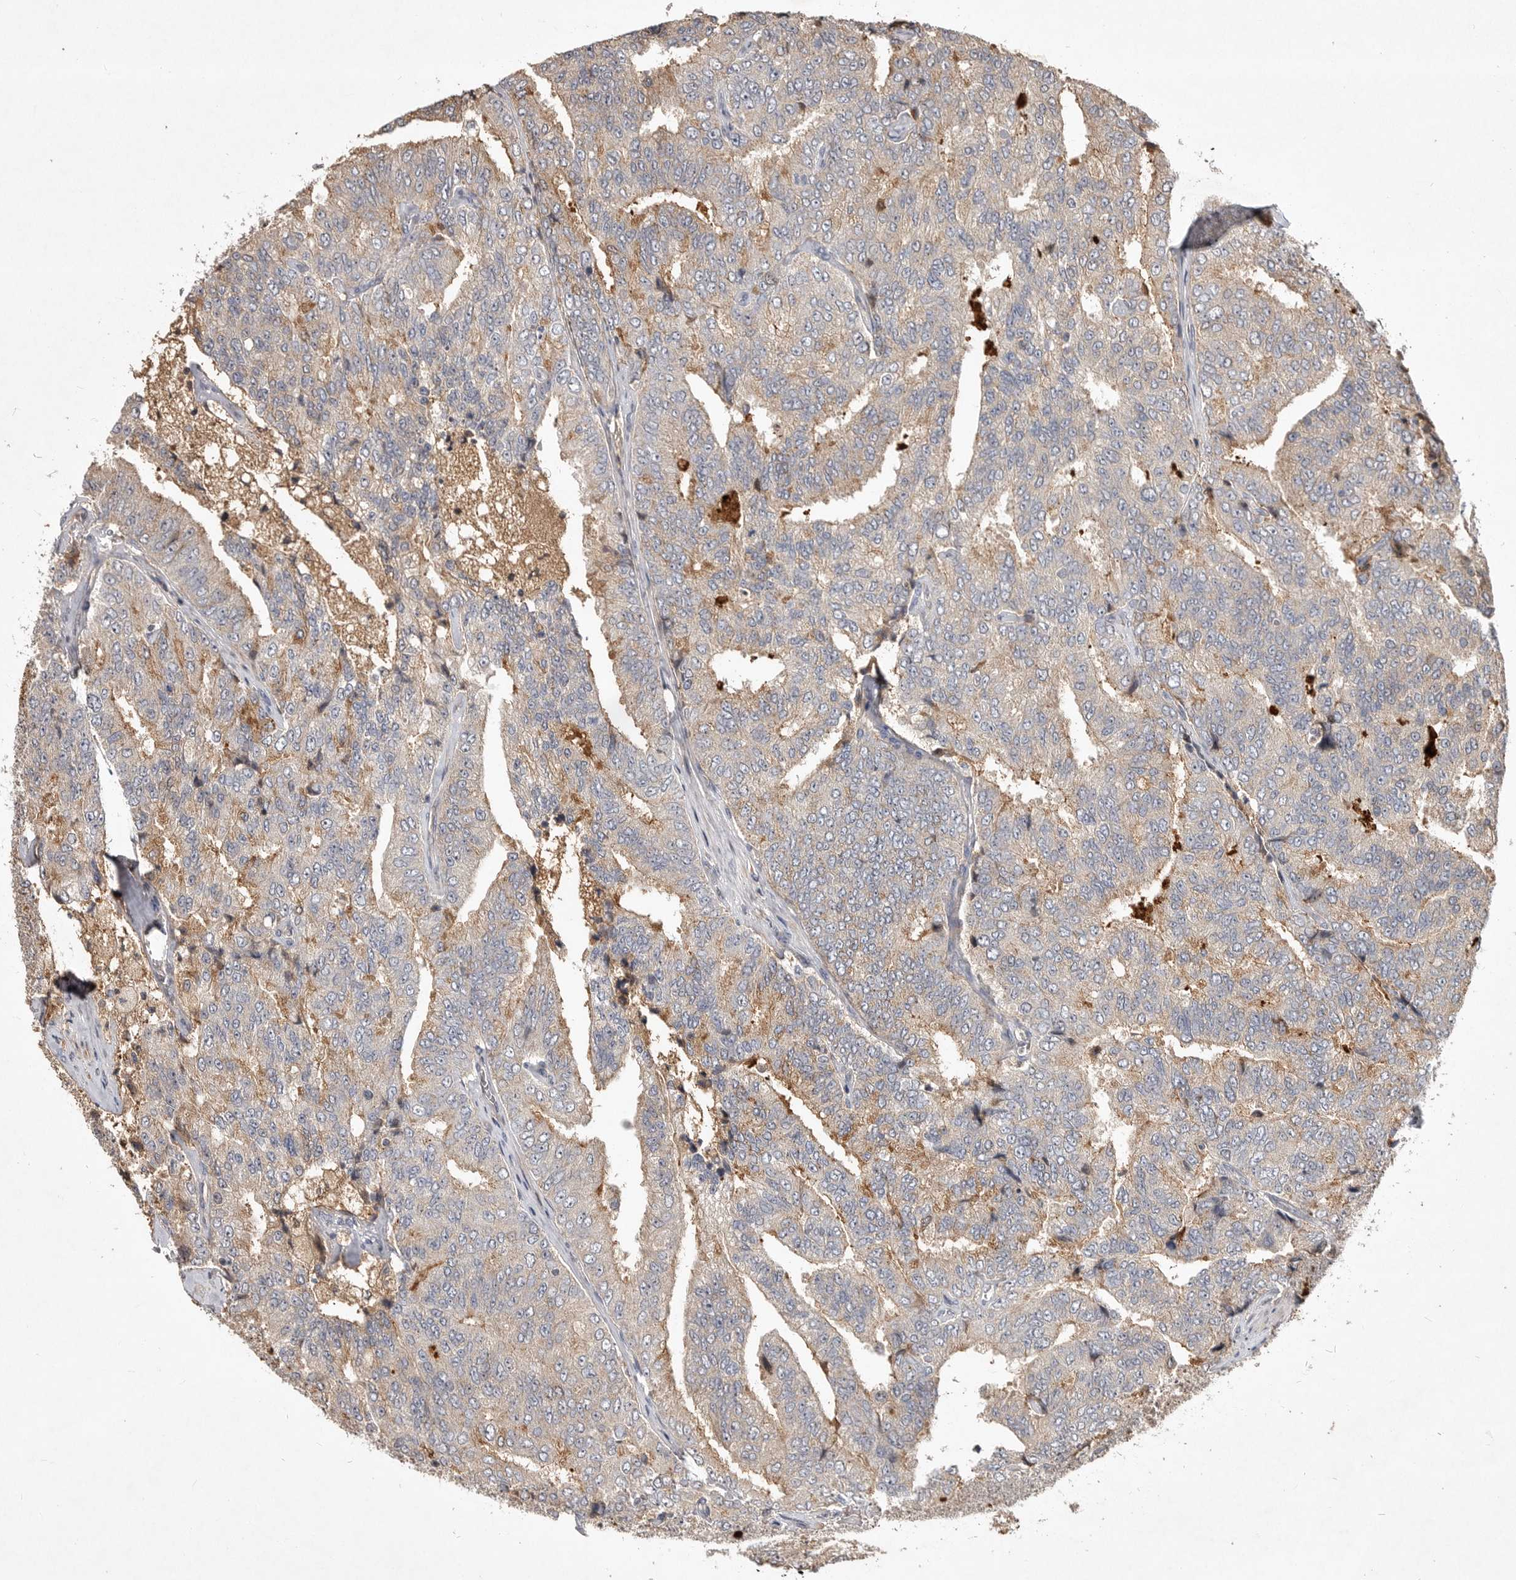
{"staining": {"intensity": "weak", "quantity": "<25%", "location": "cytoplasmic/membranous"}, "tissue": "prostate cancer", "cell_type": "Tumor cells", "image_type": "cancer", "snomed": [{"axis": "morphology", "description": "Adenocarcinoma, High grade"}, {"axis": "topography", "description": "Prostate"}], "caption": "Prostate high-grade adenocarcinoma was stained to show a protein in brown. There is no significant positivity in tumor cells.", "gene": "VN1R4", "patient": {"sex": "male", "age": 58}}